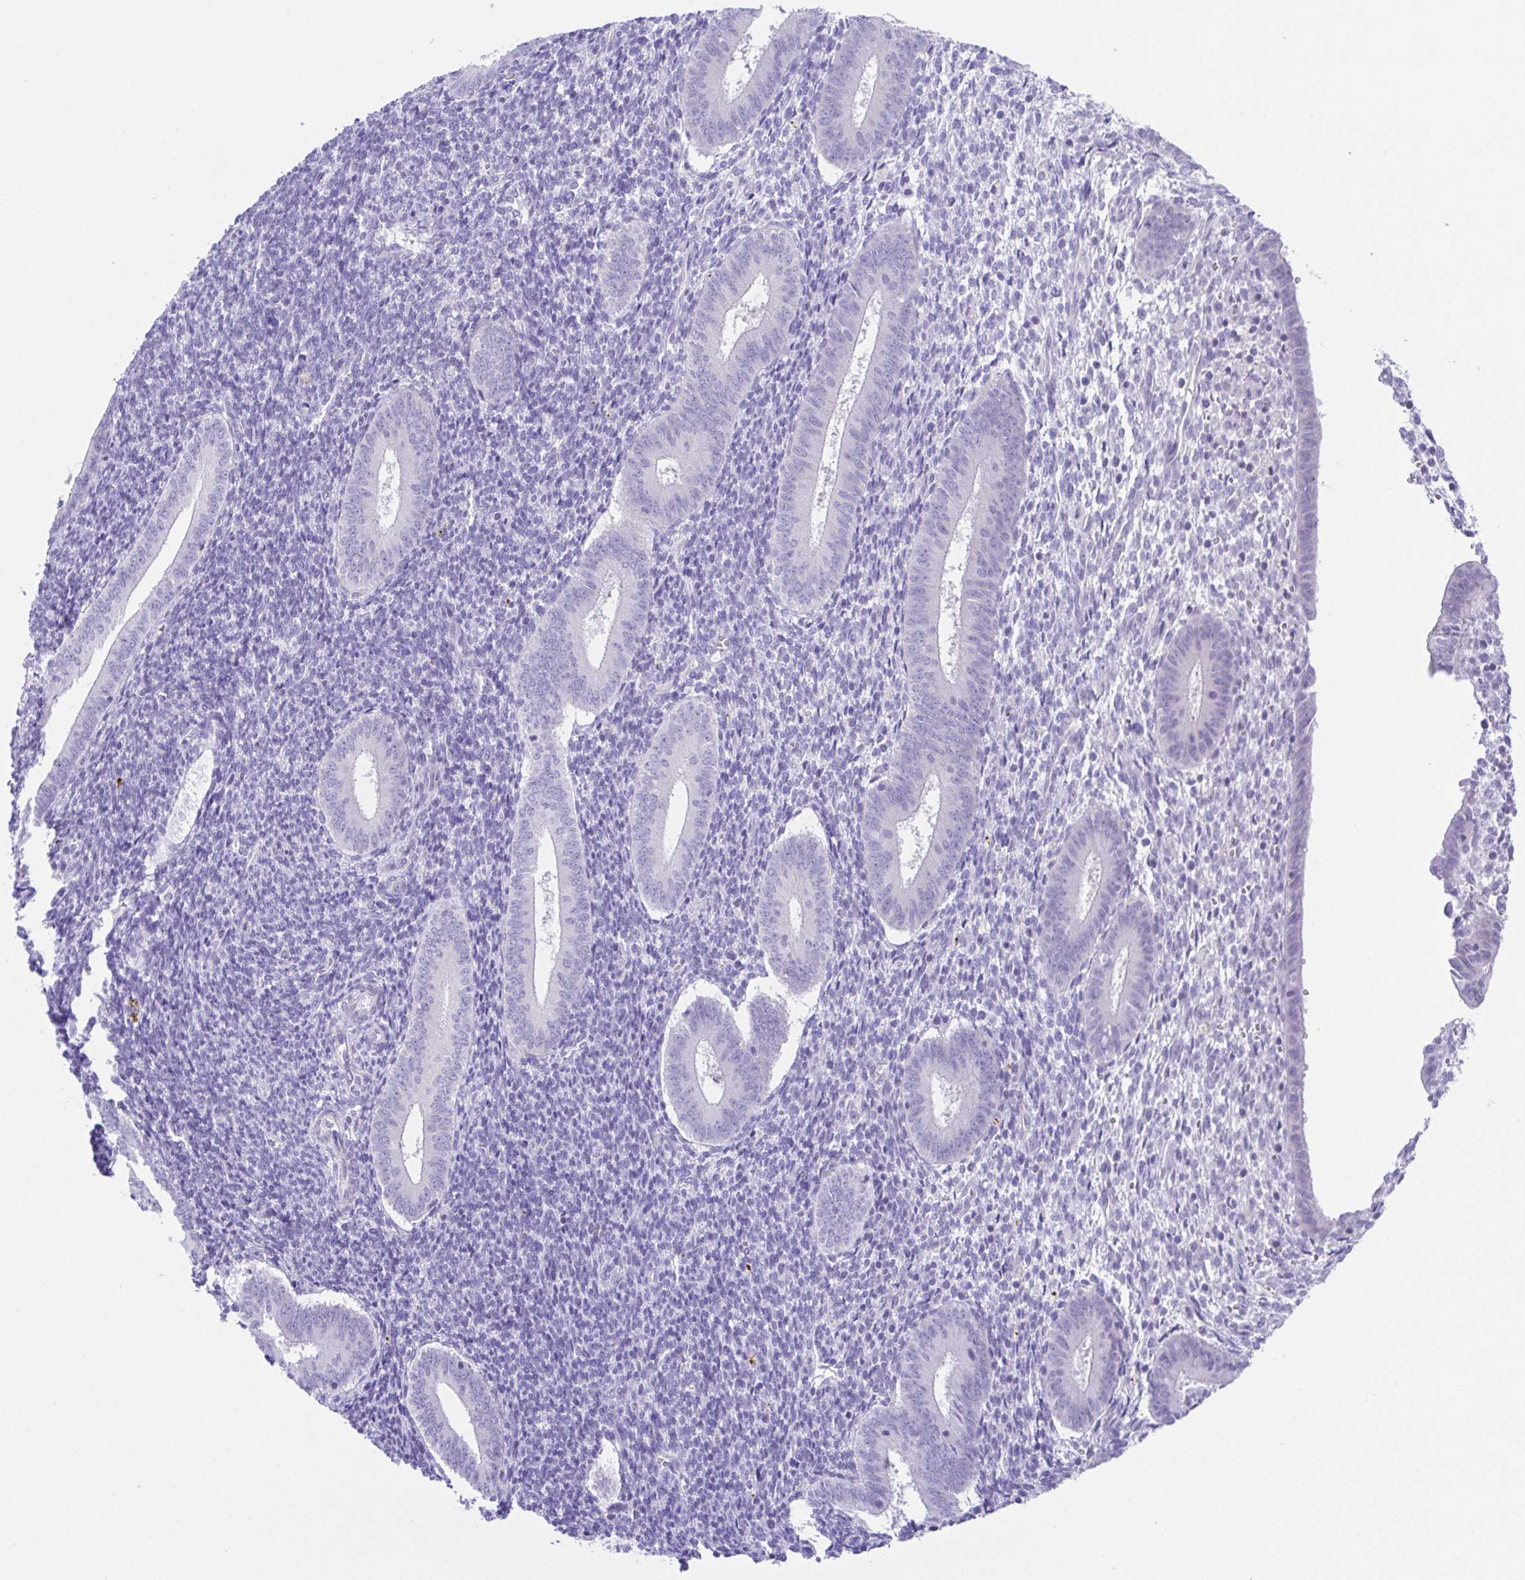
{"staining": {"intensity": "negative", "quantity": "none", "location": "none"}, "tissue": "endometrium", "cell_type": "Cells in endometrial stroma", "image_type": "normal", "snomed": [{"axis": "morphology", "description": "Normal tissue, NOS"}, {"axis": "topography", "description": "Endometrium"}], "caption": "Immunohistochemistry of normal human endometrium displays no positivity in cells in endometrial stroma.", "gene": "LUZP4", "patient": {"sex": "female", "age": 25}}